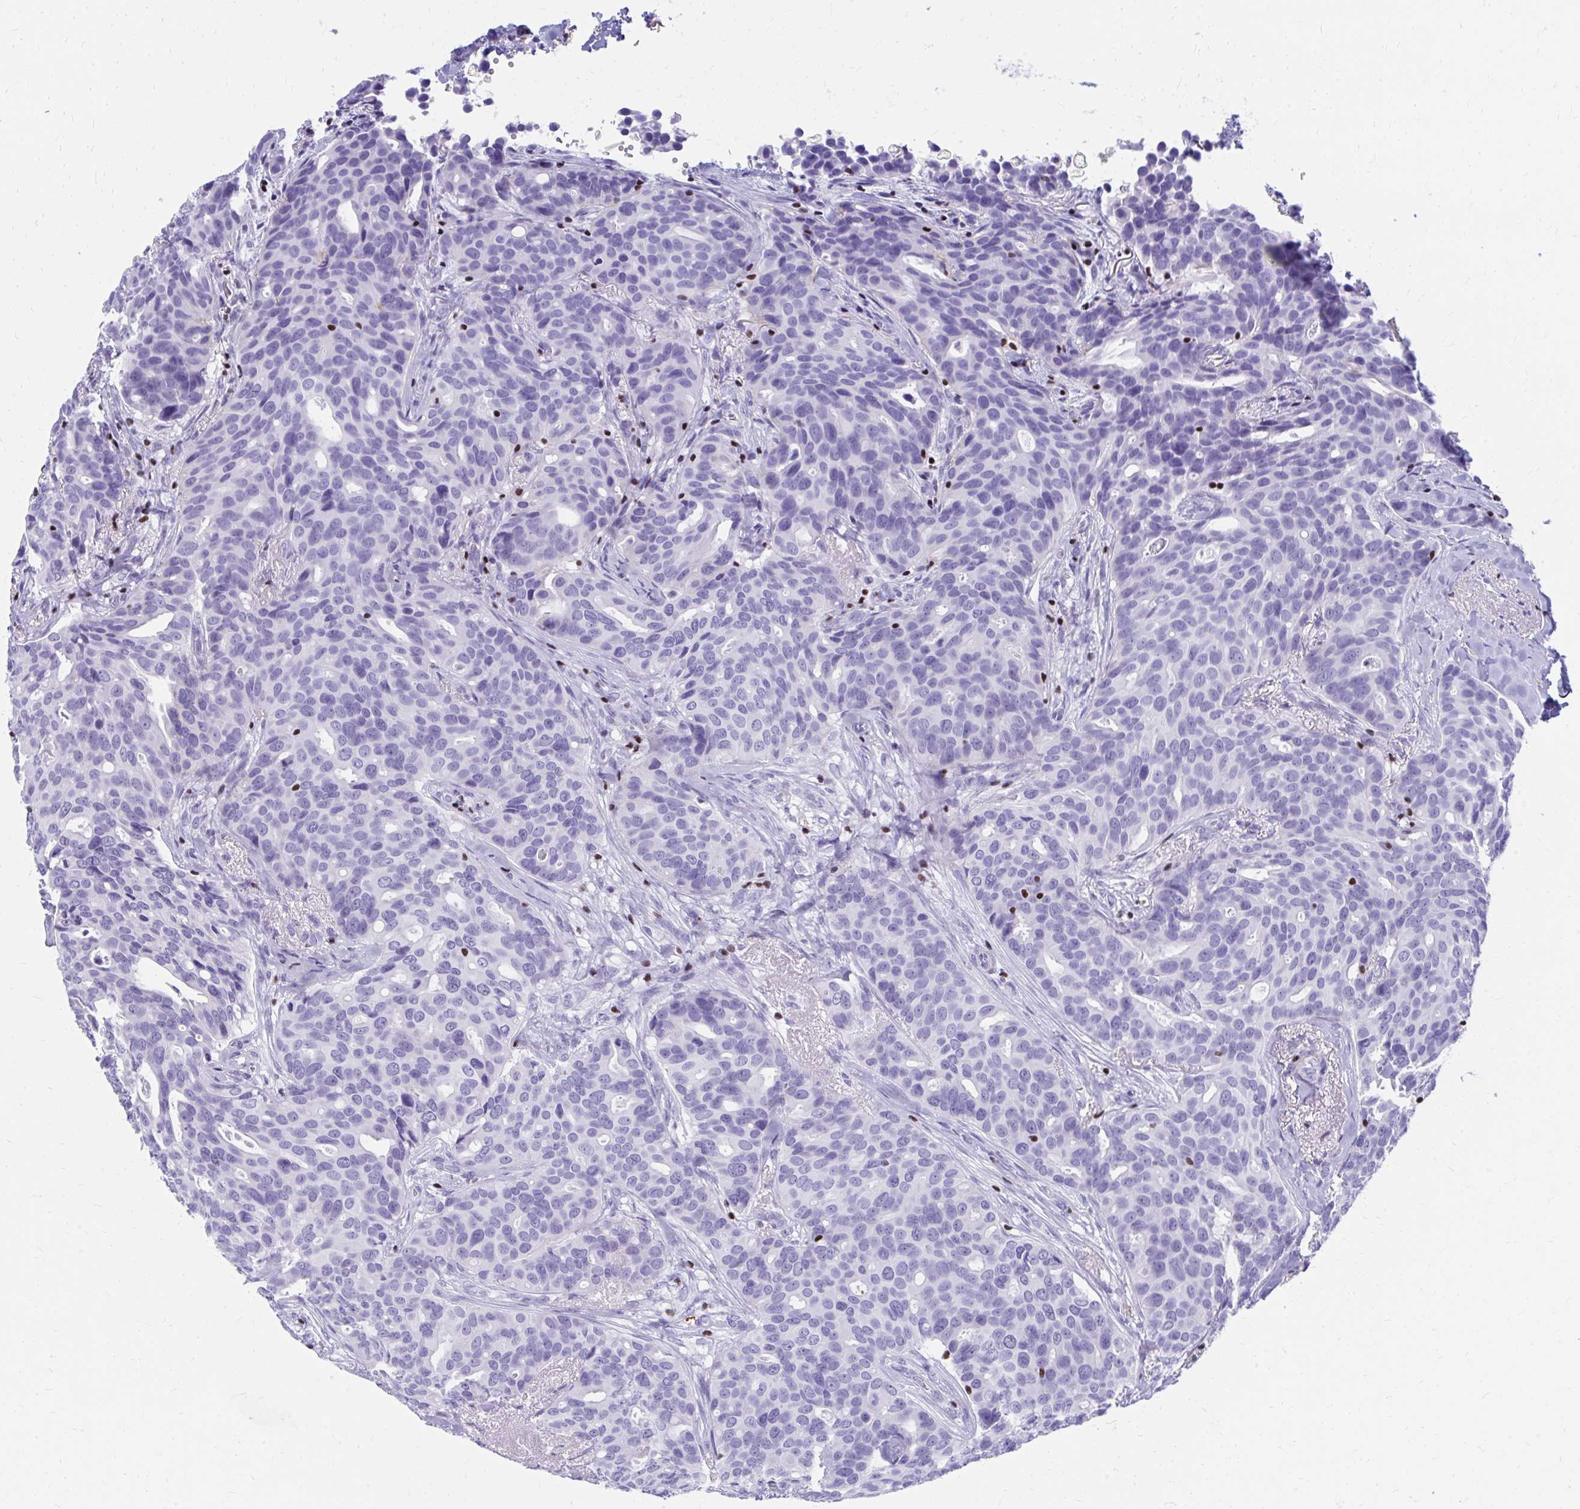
{"staining": {"intensity": "negative", "quantity": "none", "location": "none"}, "tissue": "breast cancer", "cell_type": "Tumor cells", "image_type": "cancer", "snomed": [{"axis": "morphology", "description": "Duct carcinoma"}, {"axis": "topography", "description": "Breast"}], "caption": "This is an IHC histopathology image of human breast cancer. There is no positivity in tumor cells.", "gene": "RUNX3", "patient": {"sex": "female", "age": 54}}